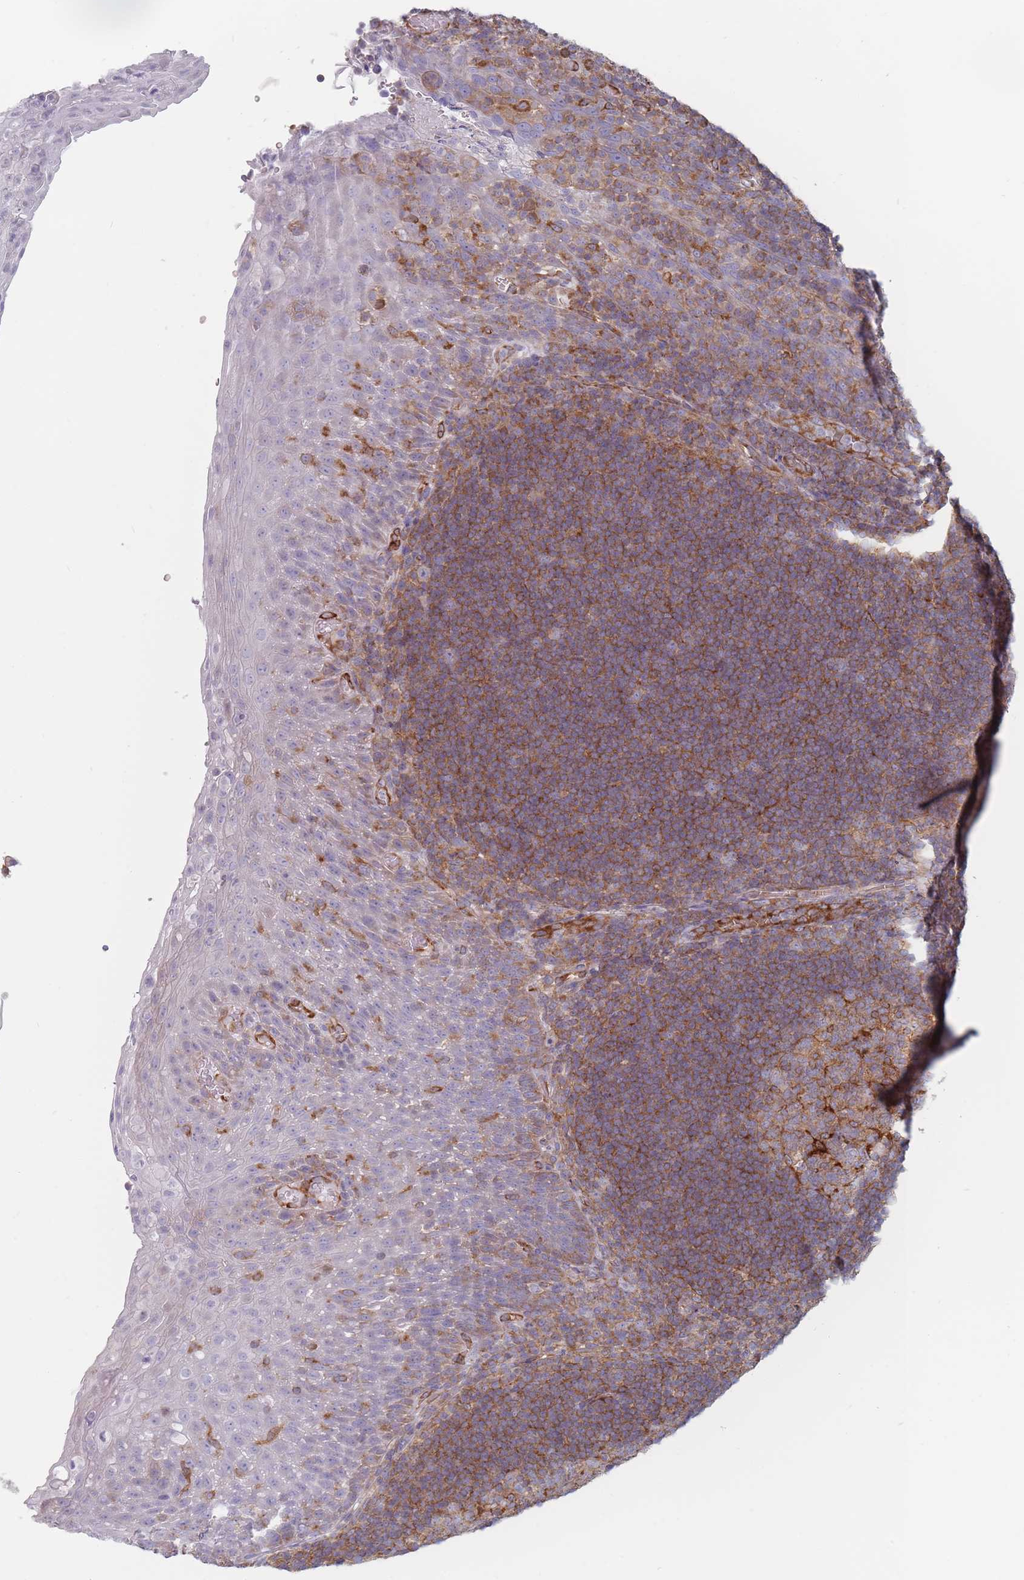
{"staining": {"intensity": "moderate", "quantity": ">75%", "location": "cytoplasmic/membranous"}, "tissue": "tonsil", "cell_type": "Germinal center cells", "image_type": "normal", "snomed": [{"axis": "morphology", "description": "Normal tissue, NOS"}, {"axis": "topography", "description": "Tonsil"}], "caption": "An IHC histopathology image of benign tissue is shown. Protein staining in brown highlights moderate cytoplasmic/membranous positivity in tonsil within germinal center cells. Nuclei are stained in blue.", "gene": "MAP1S", "patient": {"sex": "male", "age": 17}}